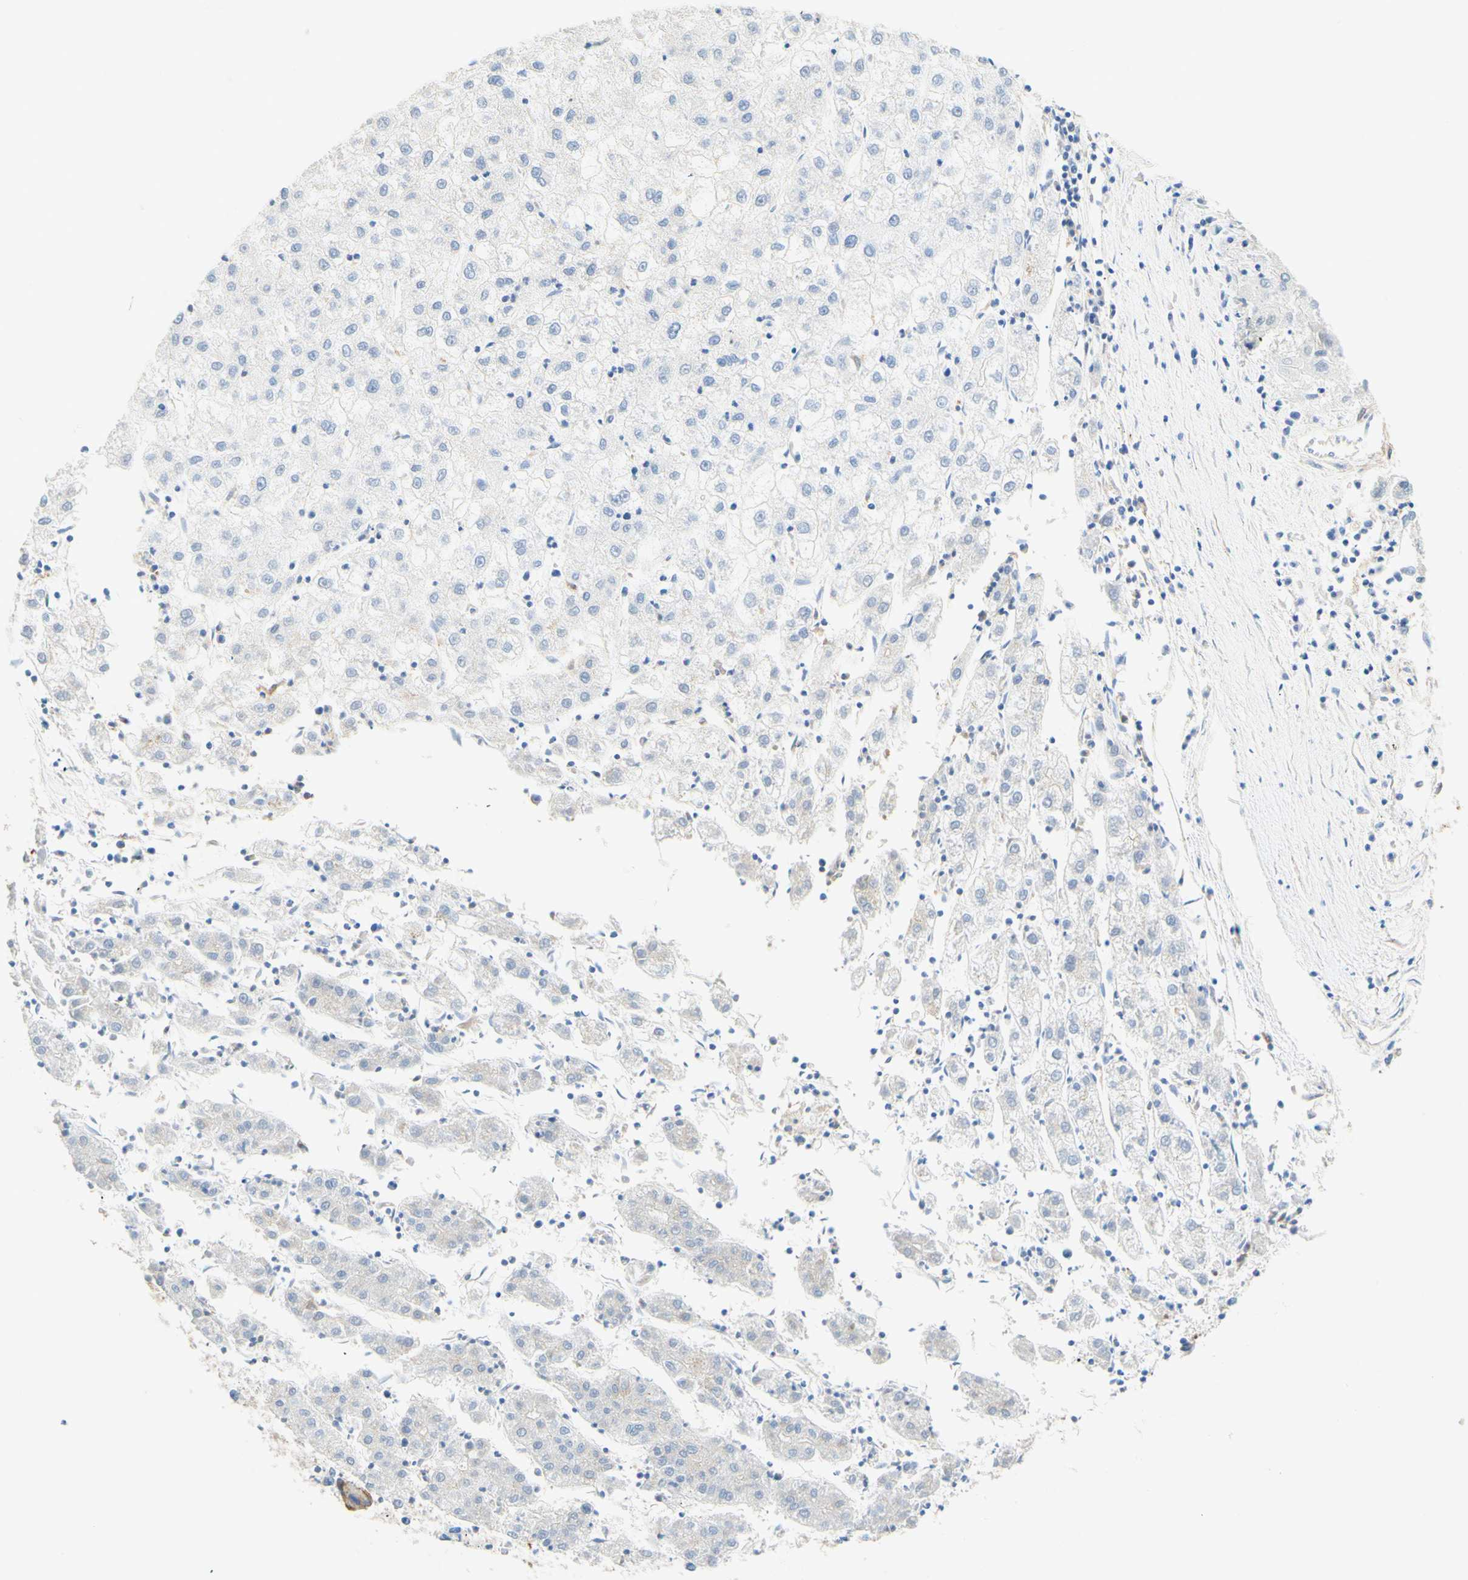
{"staining": {"intensity": "negative", "quantity": "none", "location": "none"}, "tissue": "liver cancer", "cell_type": "Tumor cells", "image_type": "cancer", "snomed": [{"axis": "morphology", "description": "Carcinoma, Hepatocellular, NOS"}, {"axis": "topography", "description": "Liver"}], "caption": "DAB (3,3'-diaminobenzidine) immunohistochemical staining of human hepatocellular carcinoma (liver) displays no significant positivity in tumor cells.", "gene": "SLC46A1", "patient": {"sex": "male", "age": 72}}